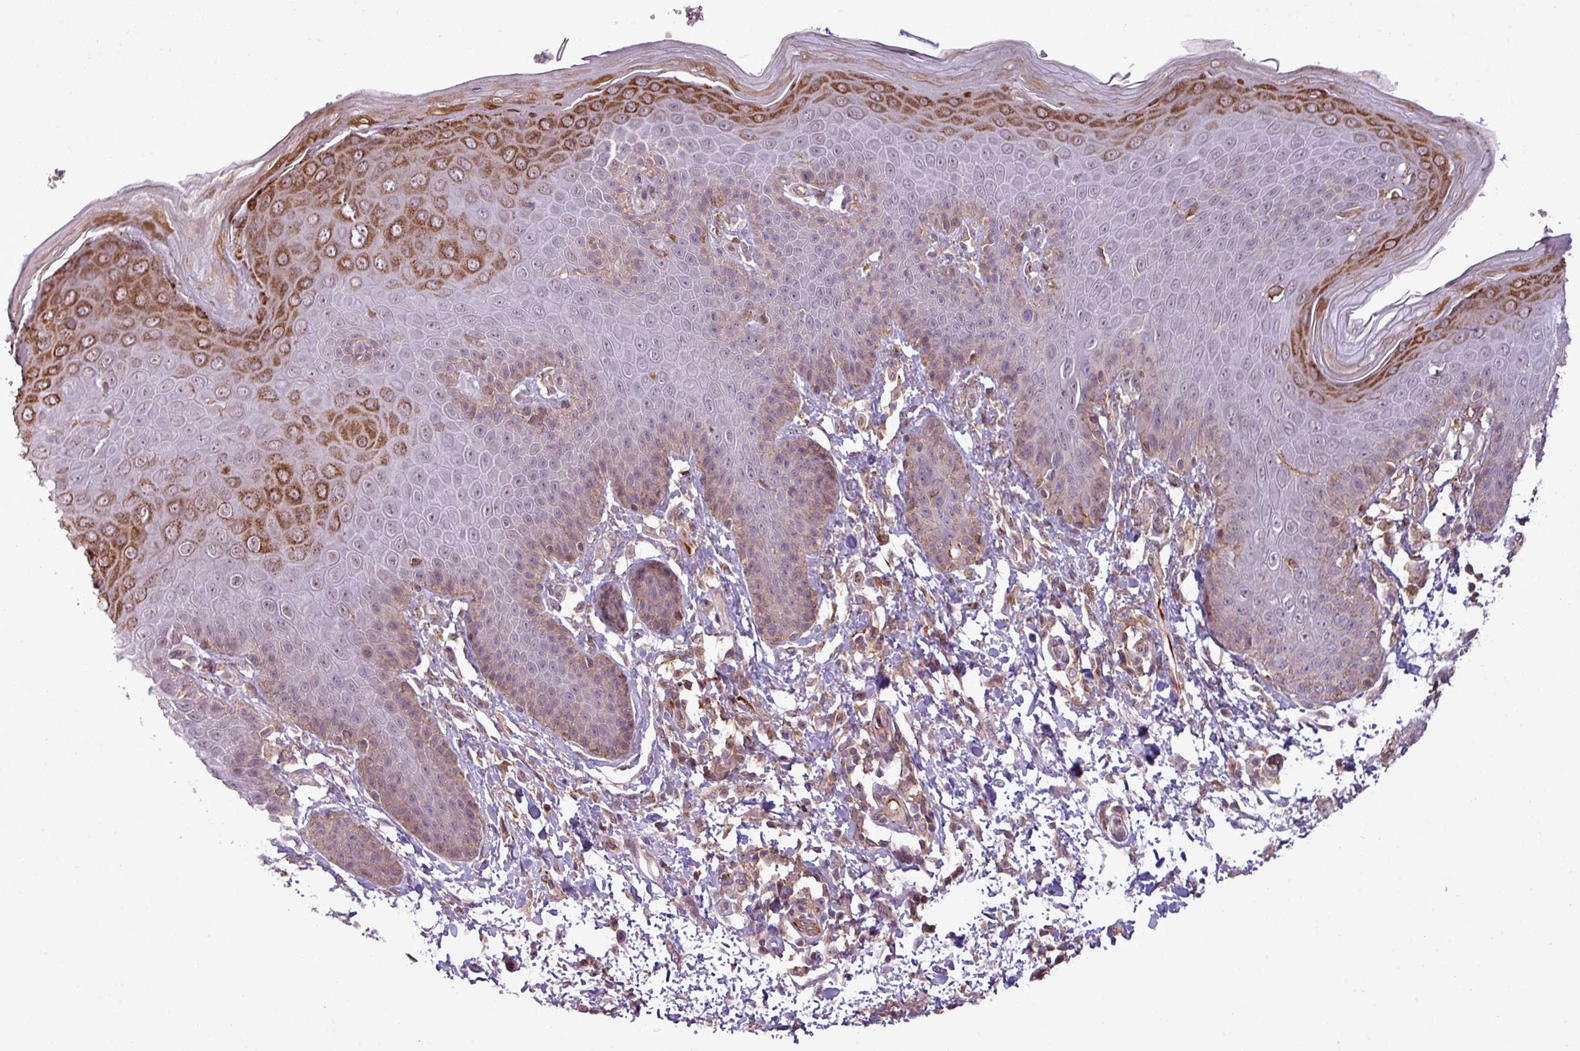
{"staining": {"intensity": "moderate", "quantity": "25%-75%", "location": "cytoplasmic/membranous,nuclear"}, "tissue": "skin", "cell_type": "Epidermal cells", "image_type": "normal", "snomed": [{"axis": "morphology", "description": "Normal tissue, NOS"}, {"axis": "topography", "description": "Peripheral nerve tissue"}], "caption": "Immunohistochemical staining of unremarkable skin shows 25%-75% levels of moderate cytoplasmic/membranous,nuclear protein positivity in about 25%-75% of epidermal cells.", "gene": "ZC2HC1C", "patient": {"sex": "male", "age": 51}}